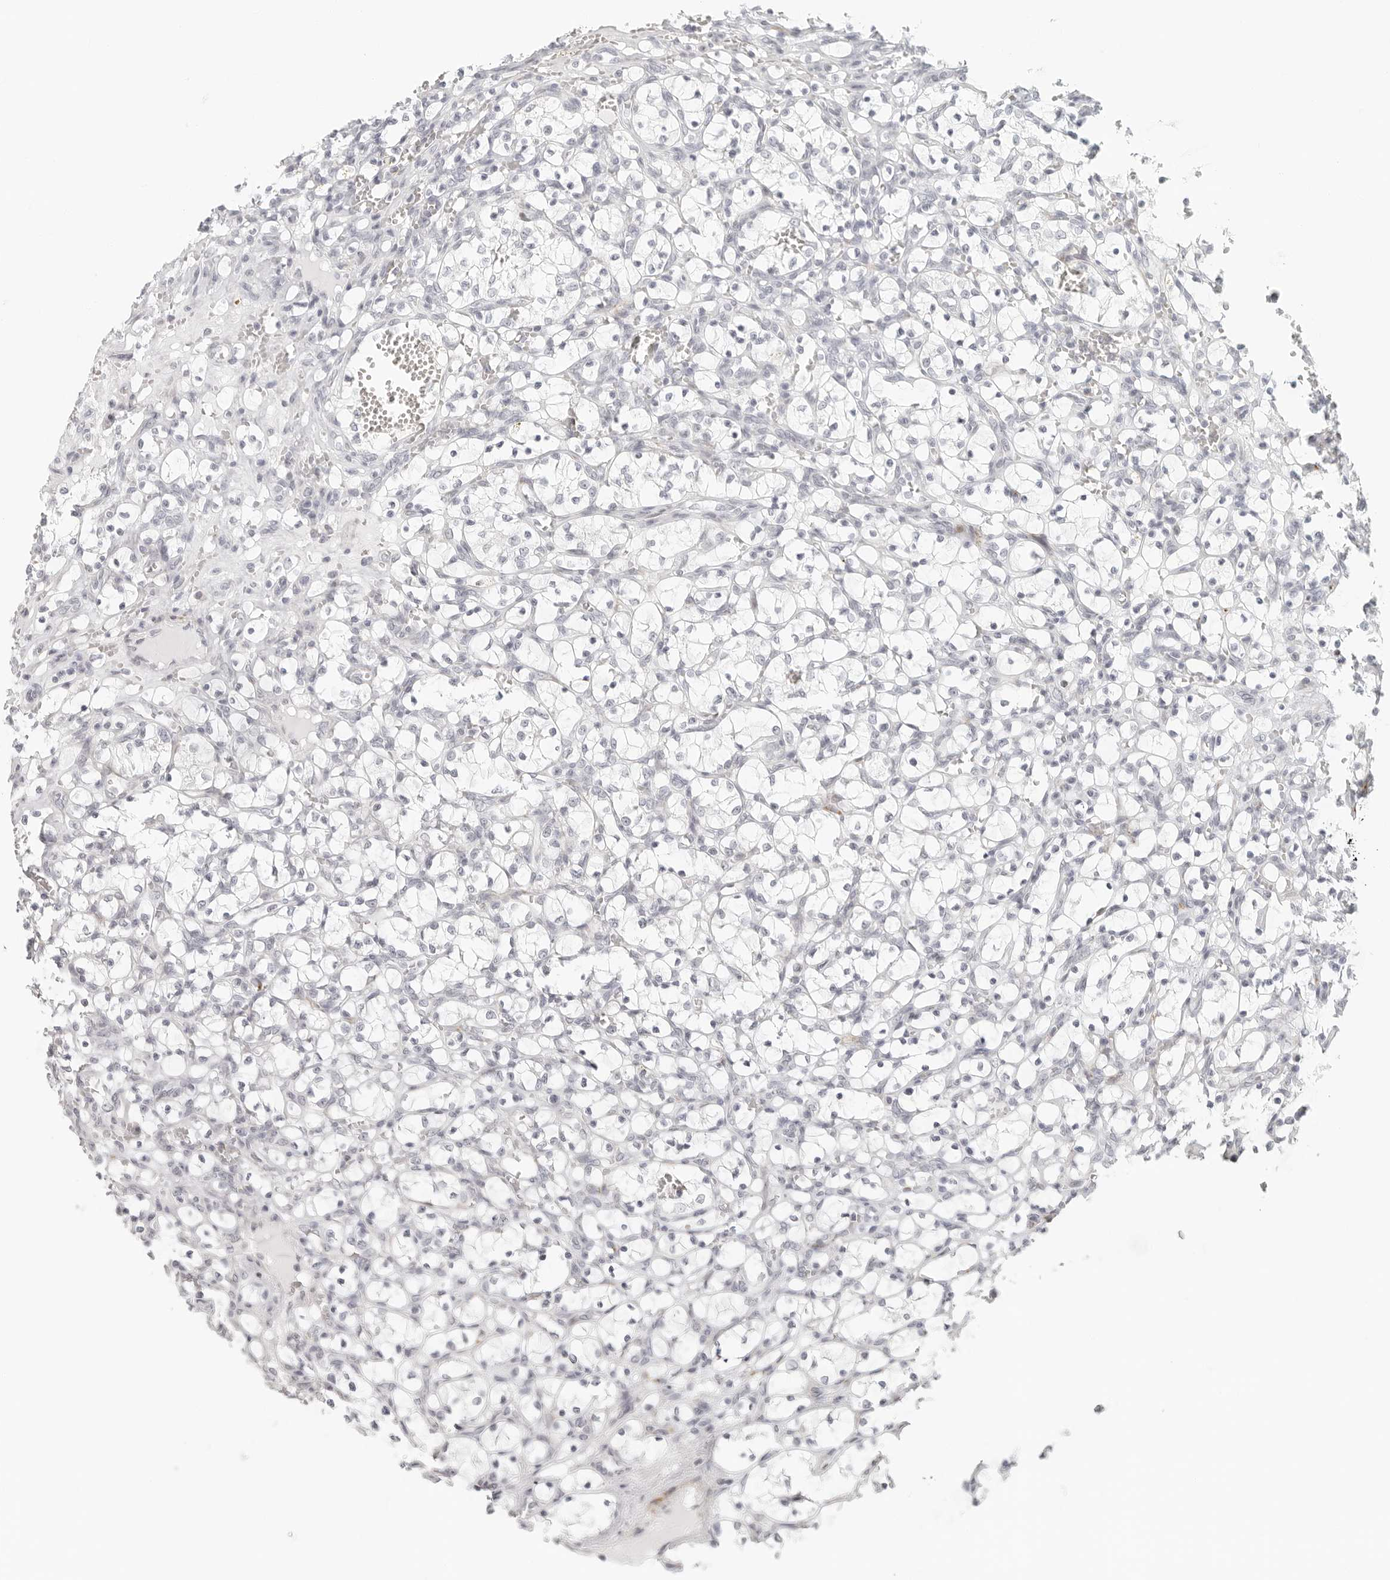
{"staining": {"intensity": "negative", "quantity": "none", "location": "none"}, "tissue": "renal cancer", "cell_type": "Tumor cells", "image_type": "cancer", "snomed": [{"axis": "morphology", "description": "Adenocarcinoma, NOS"}, {"axis": "topography", "description": "Kidney"}], "caption": "Tumor cells show no significant protein positivity in renal adenocarcinoma.", "gene": "RPS6KC1", "patient": {"sex": "female", "age": 69}}